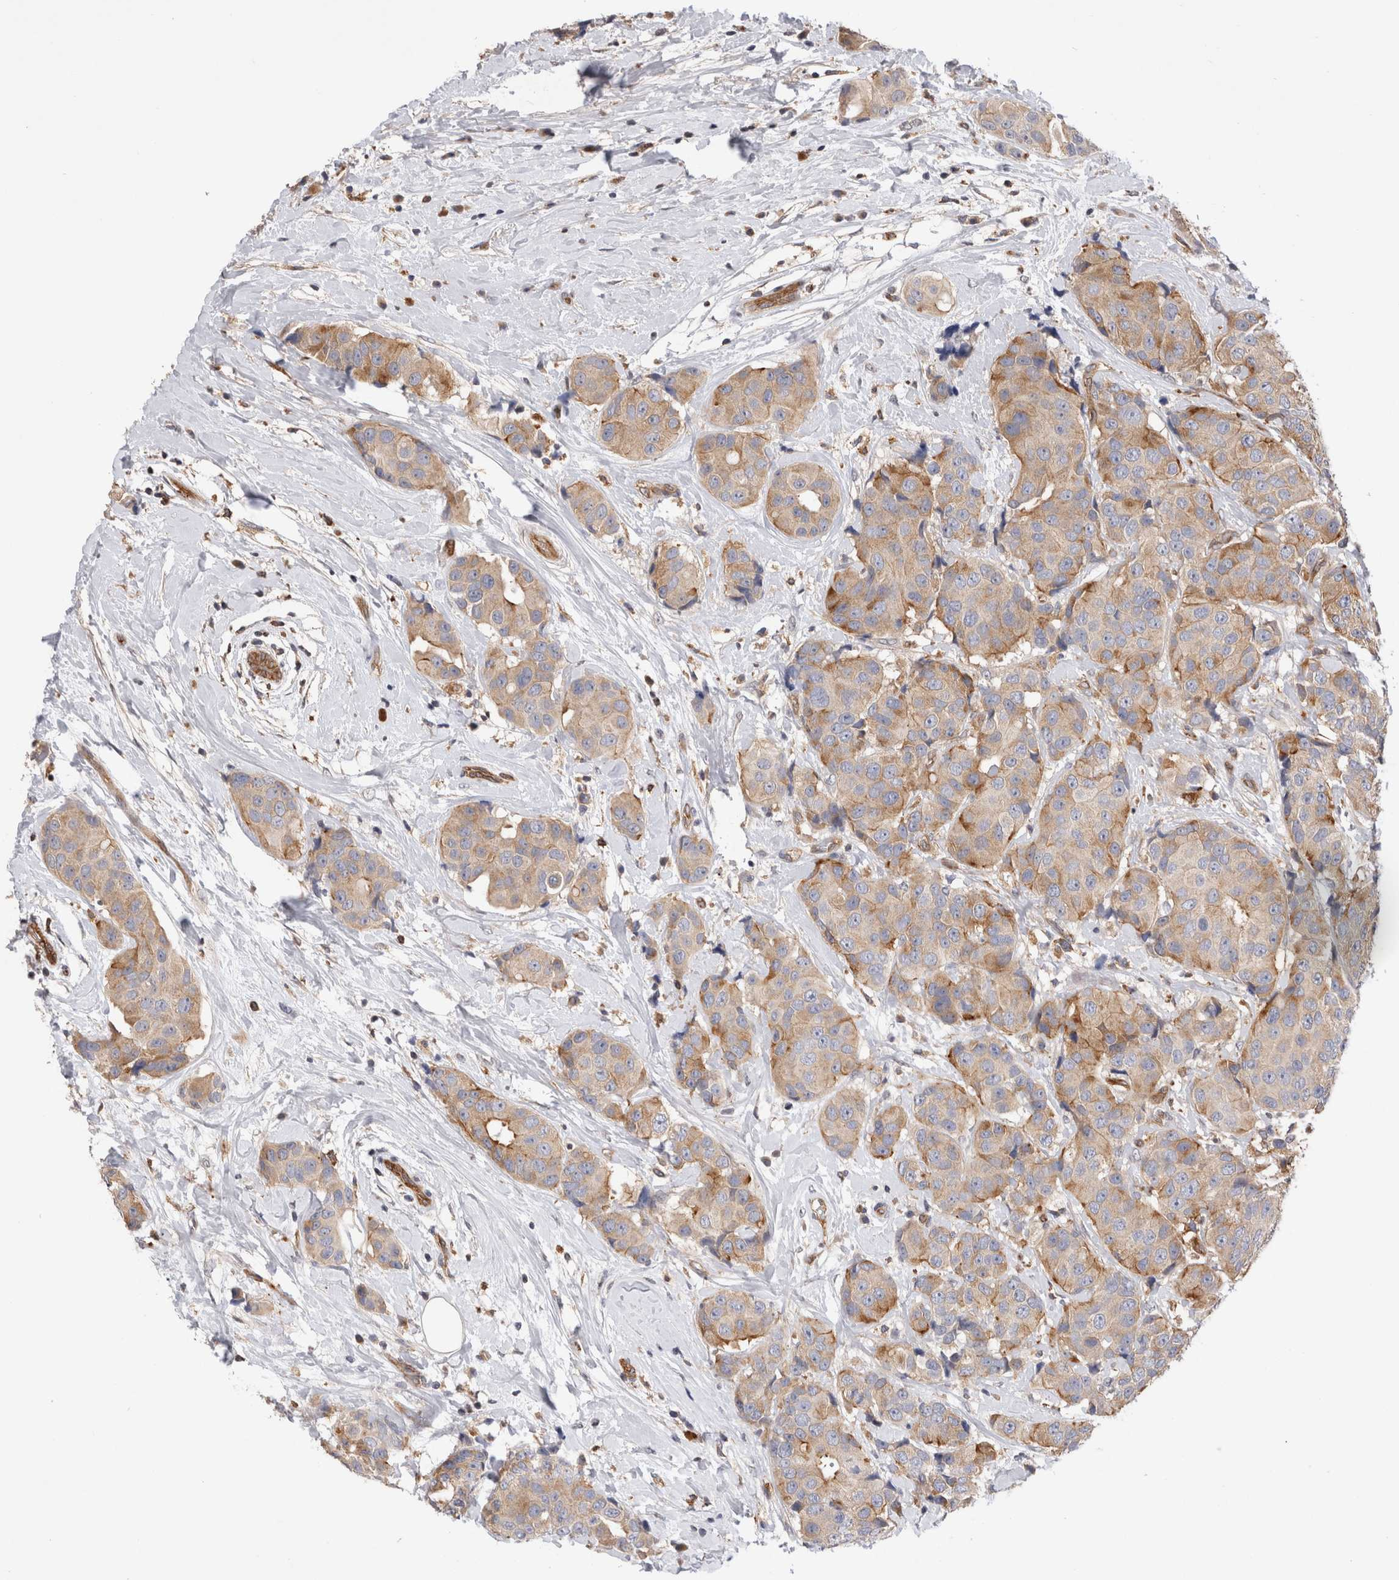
{"staining": {"intensity": "moderate", "quantity": ">75%", "location": "cytoplasmic/membranous"}, "tissue": "breast cancer", "cell_type": "Tumor cells", "image_type": "cancer", "snomed": [{"axis": "morphology", "description": "Normal tissue, NOS"}, {"axis": "morphology", "description": "Duct carcinoma"}, {"axis": "topography", "description": "Breast"}], "caption": "Breast cancer stained with IHC demonstrates moderate cytoplasmic/membranous expression in about >75% of tumor cells.", "gene": "BNIP2", "patient": {"sex": "female", "age": 39}}